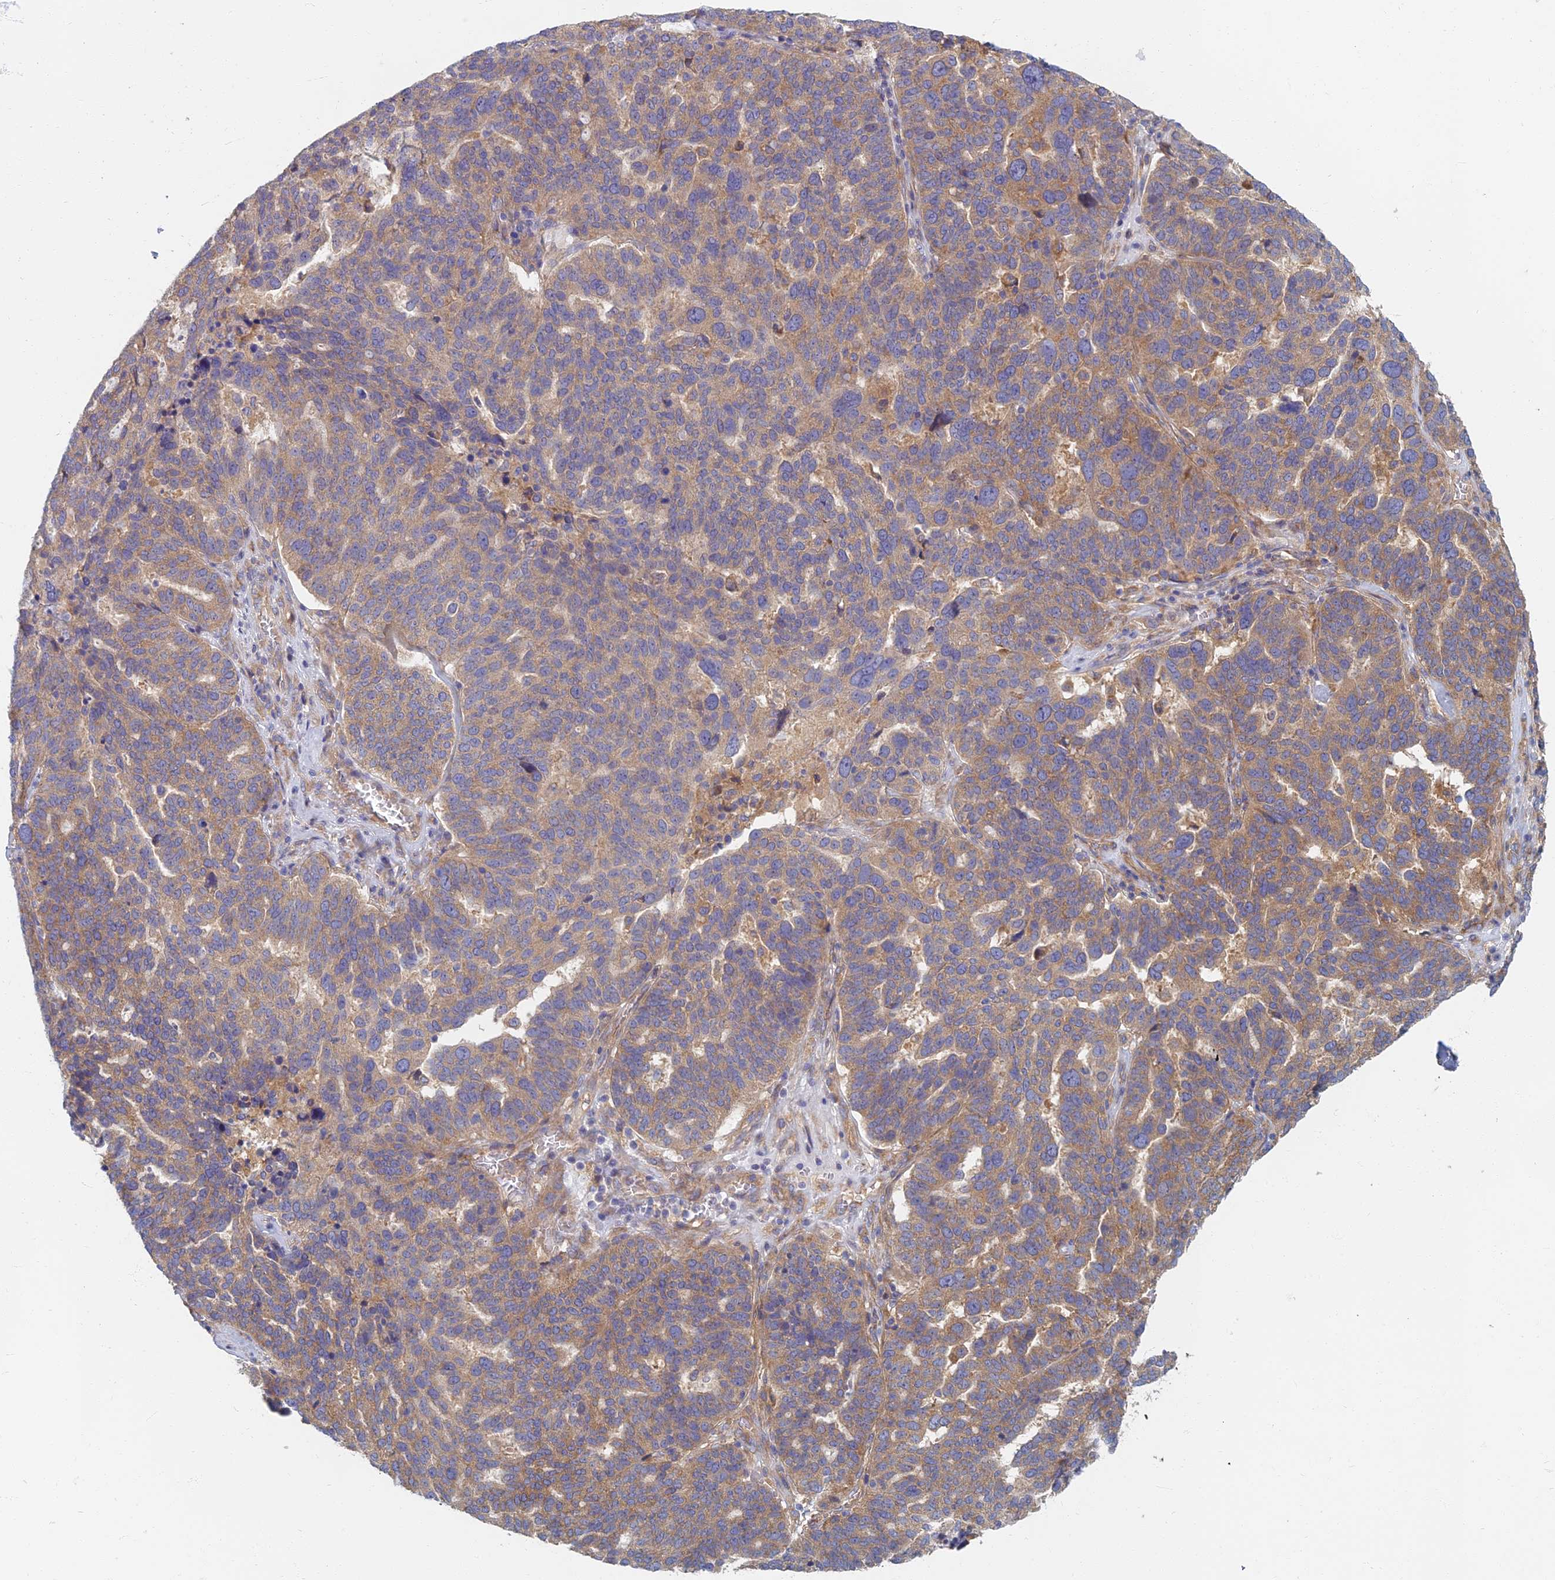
{"staining": {"intensity": "moderate", "quantity": "25%-75%", "location": "cytoplasmic/membranous"}, "tissue": "ovarian cancer", "cell_type": "Tumor cells", "image_type": "cancer", "snomed": [{"axis": "morphology", "description": "Cystadenocarcinoma, serous, NOS"}, {"axis": "topography", "description": "Ovary"}], "caption": "Immunohistochemical staining of human ovarian cancer (serous cystadenocarcinoma) demonstrates medium levels of moderate cytoplasmic/membranous protein expression in approximately 25%-75% of tumor cells.", "gene": "RBSN", "patient": {"sex": "female", "age": 59}}